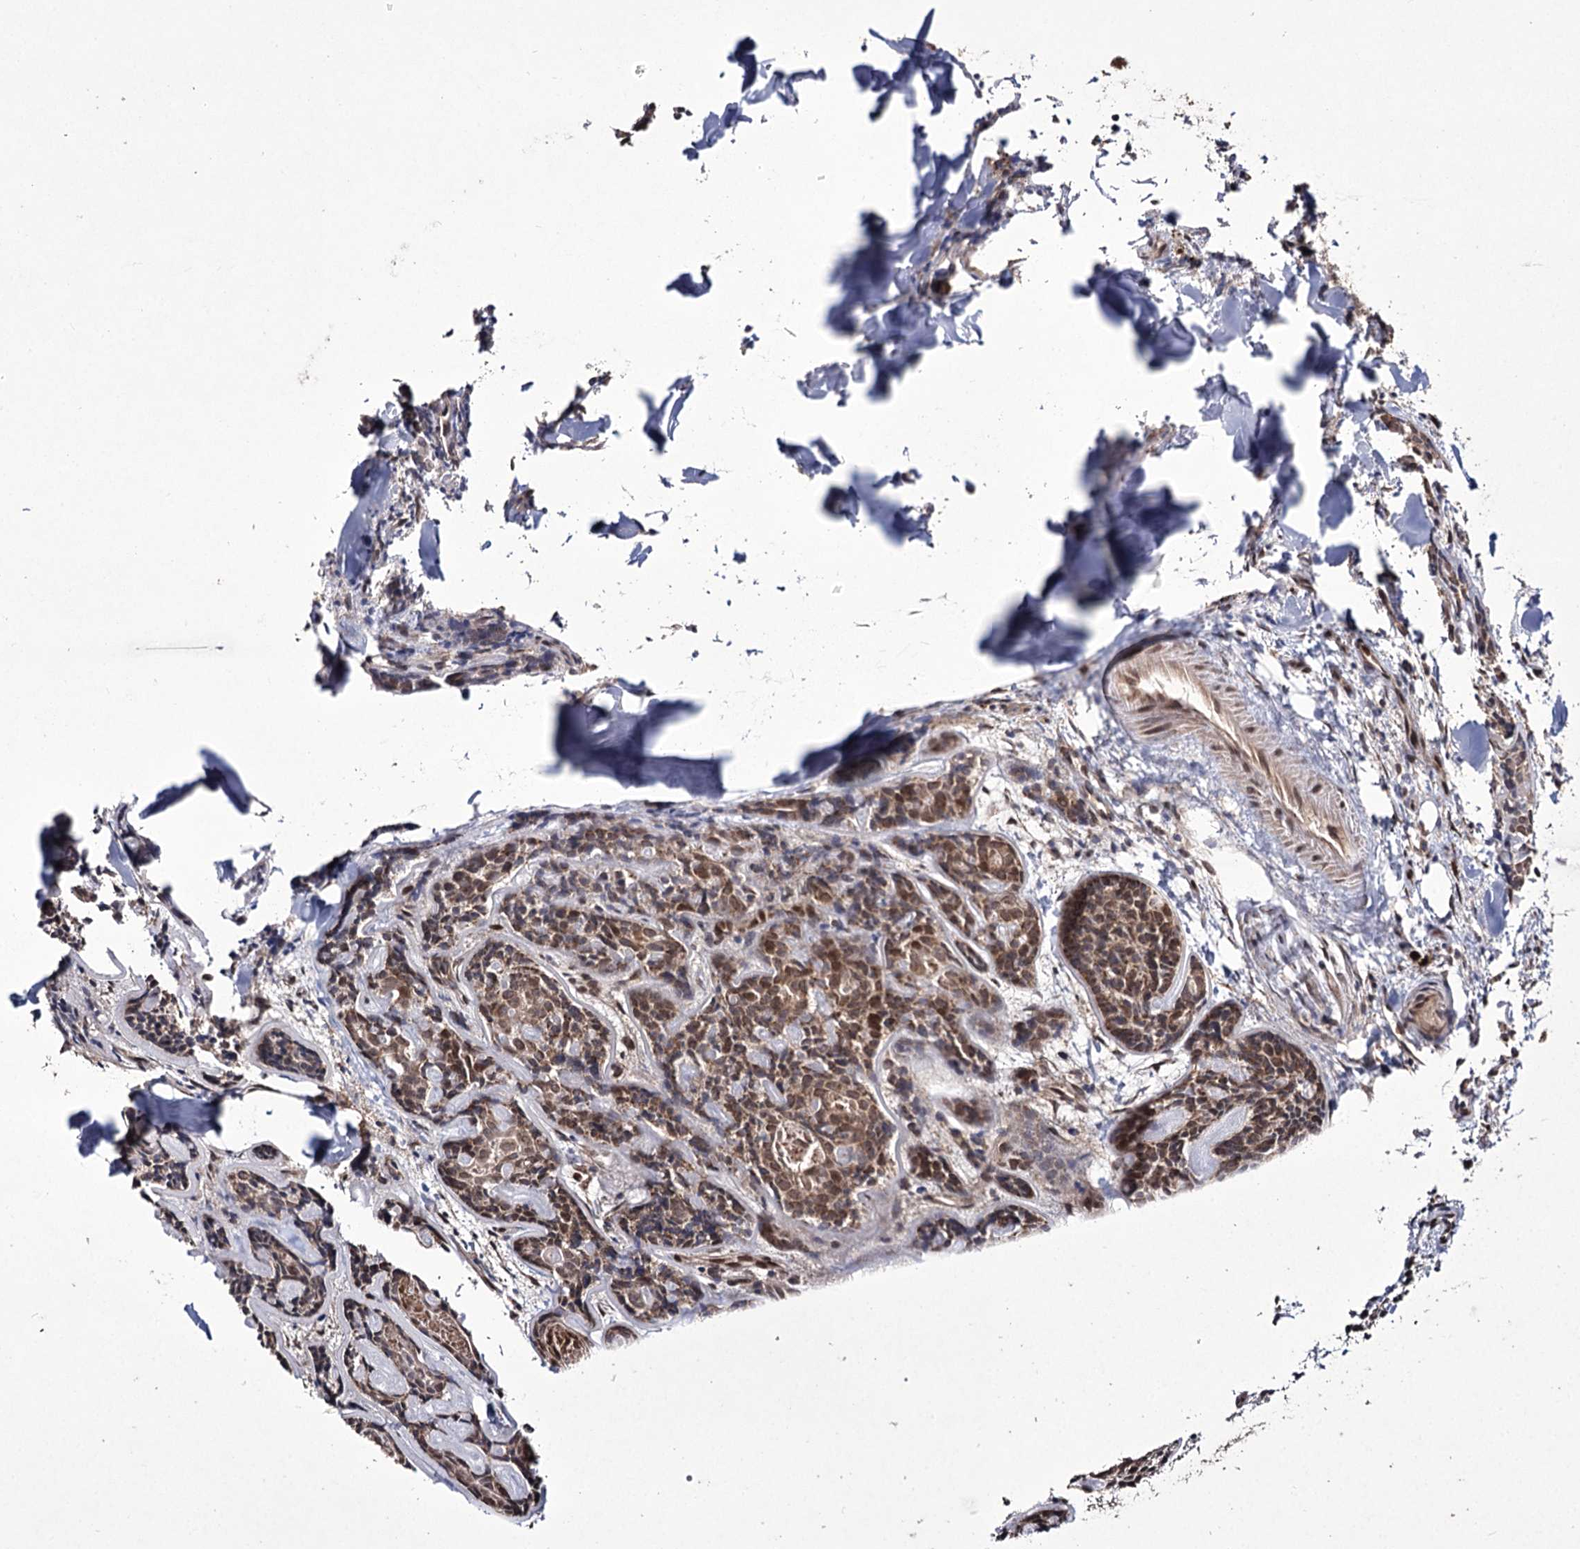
{"staining": {"intensity": "moderate", "quantity": ">75%", "location": "cytoplasmic/membranous,nuclear"}, "tissue": "head and neck cancer", "cell_type": "Tumor cells", "image_type": "cancer", "snomed": [{"axis": "morphology", "description": "Adenocarcinoma, NOS"}, {"axis": "topography", "description": "Salivary gland"}, {"axis": "topography", "description": "Head-Neck"}], "caption": "The photomicrograph shows a brown stain indicating the presence of a protein in the cytoplasmic/membranous and nuclear of tumor cells in head and neck cancer.", "gene": "TRNT1", "patient": {"sex": "female", "age": 63}}